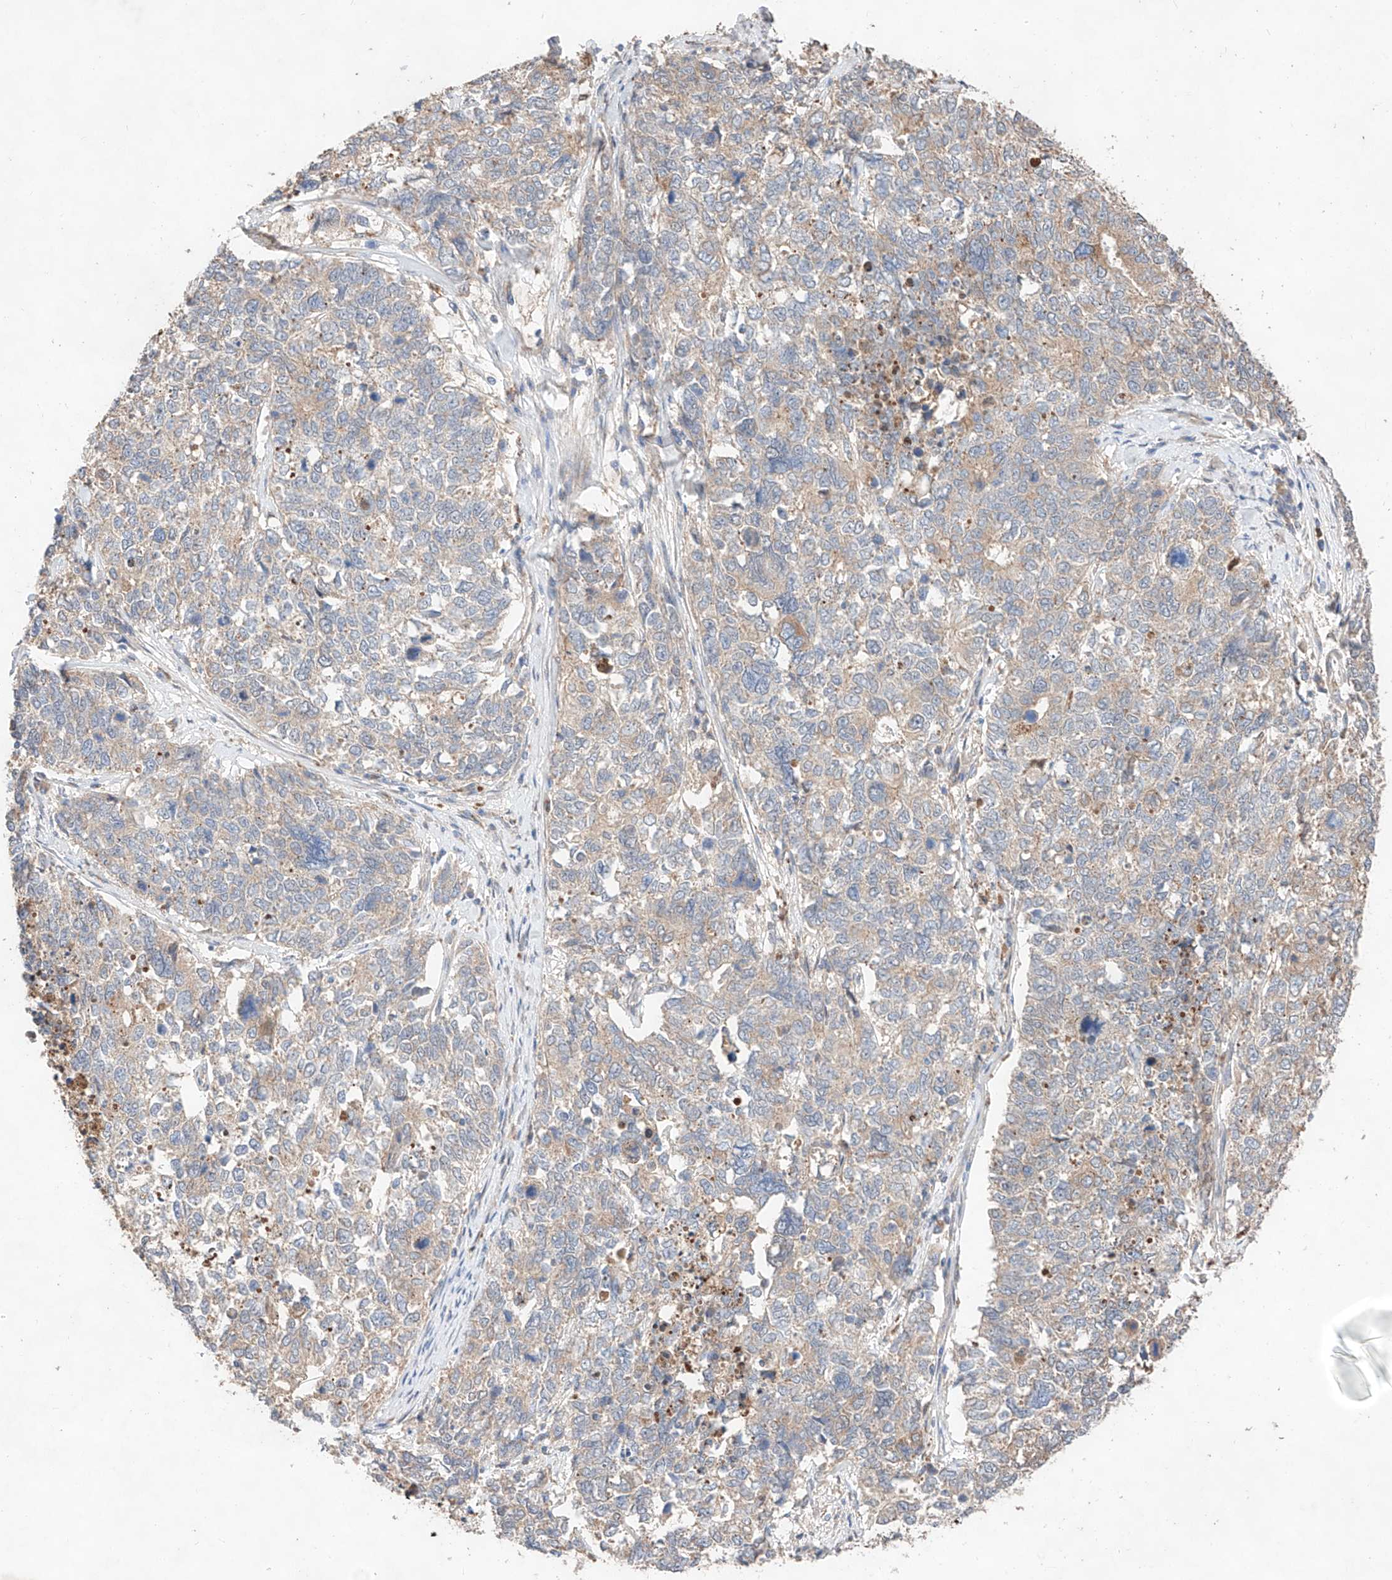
{"staining": {"intensity": "negative", "quantity": "none", "location": "none"}, "tissue": "cervical cancer", "cell_type": "Tumor cells", "image_type": "cancer", "snomed": [{"axis": "morphology", "description": "Squamous cell carcinoma, NOS"}, {"axis": "topography", "description": "Cervix"}], "caption": "IHC micrograph of neoplastic tissue: human cervical cancer (squamous cell carcinoma) stained with DAB (3,3'-diaminobenzidine) shows no significant protein positivity in tumor cells. The staining was performed using DAB to visualize the protein expression in brown, while the nuclei were stained in blue with hematoxylin (Magnification: 20x).", "gene": "C6orf62", "patient": {"sex": "female", "age": 63}}